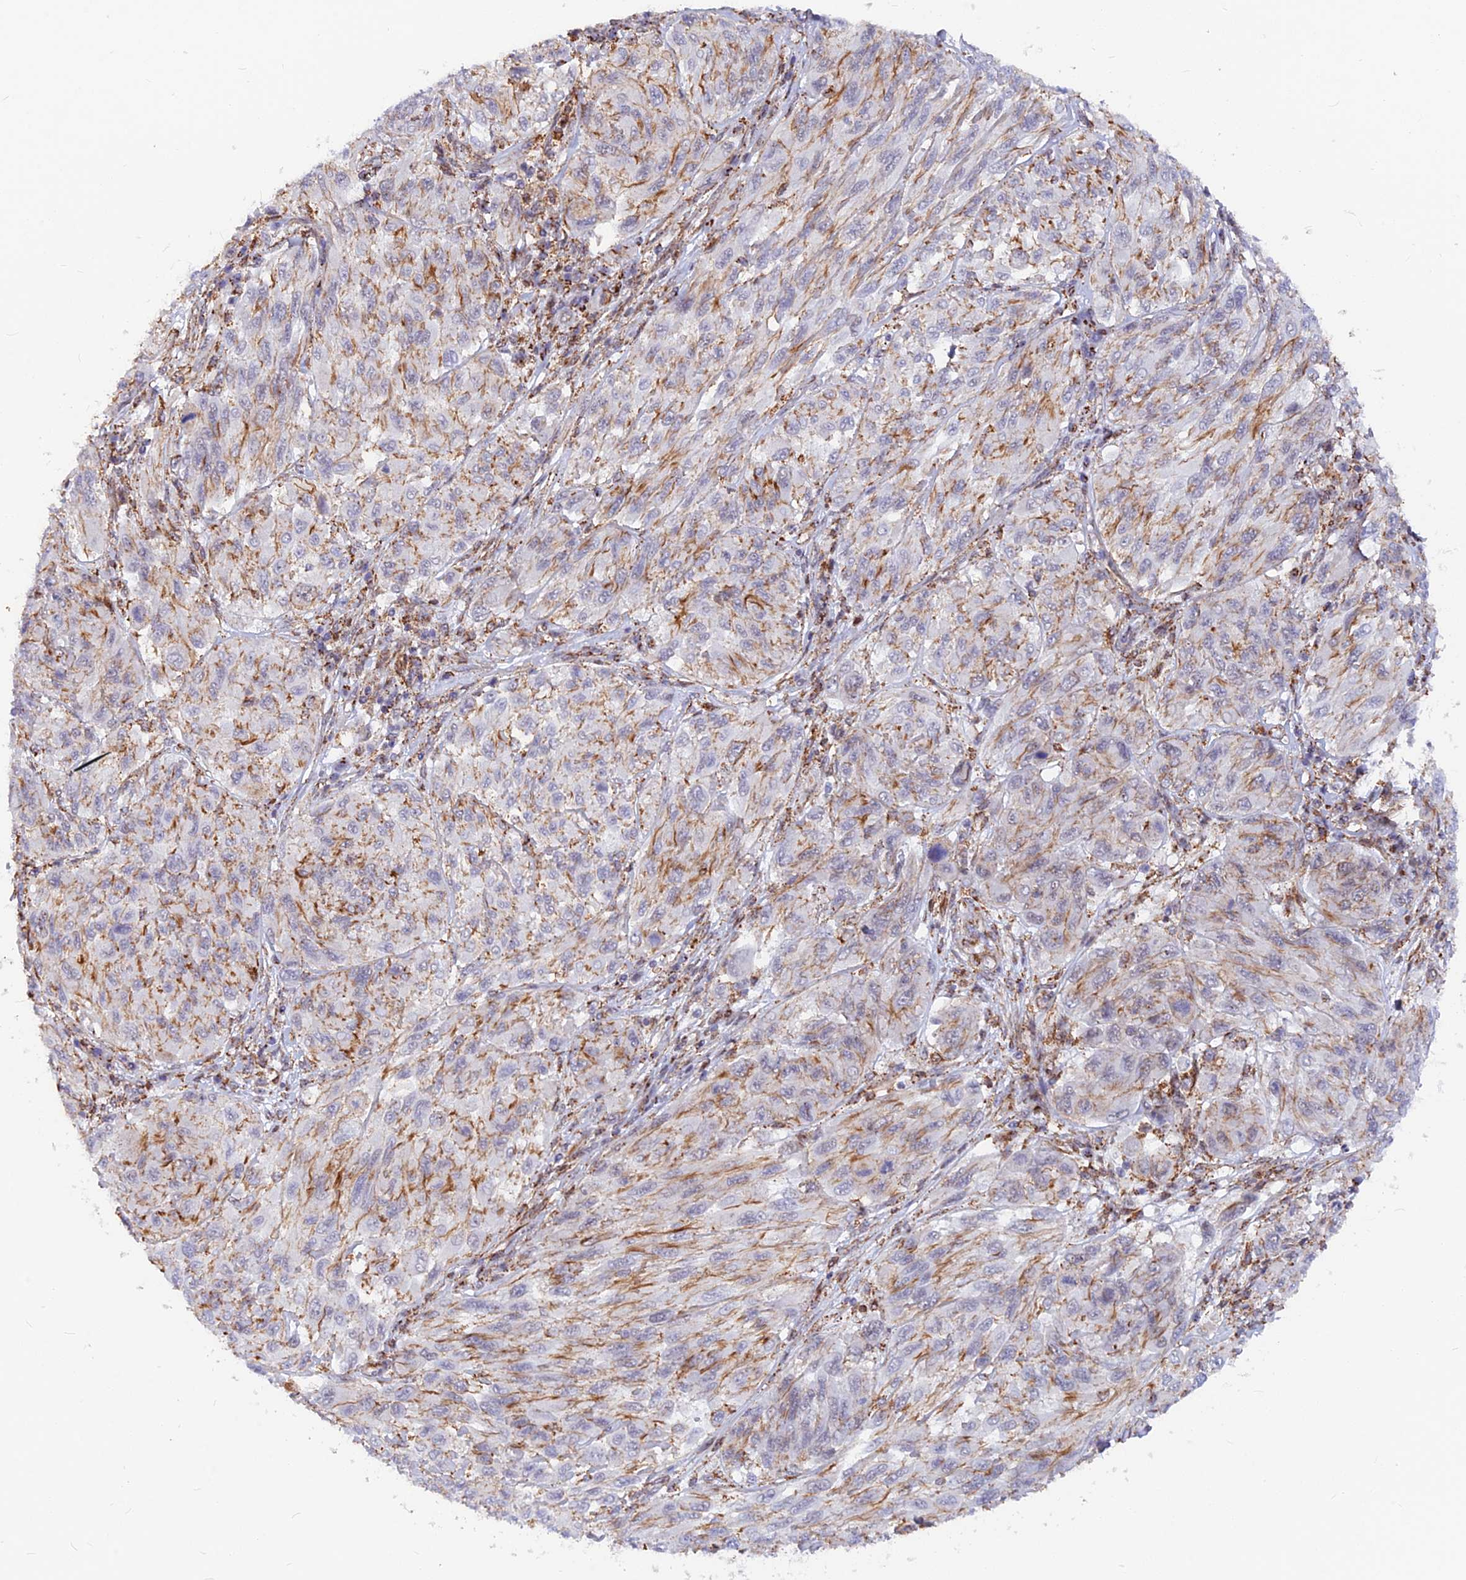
{"staining": {"intensity": "moderate", "quantity": "25%-75%", "location": "cytoplasmic/membranous"}, "tissue": "melanoma", "cell_type": "Tumor cells", "image_type": "cancer", "snomed": [{"axis": "morphology", "description": "Malignant melanoma, NOS"}, {"axis": "topography", "description": "Skin"}], "caption": "The histopathology image shows staining of melanoma, revealing moderate cytoplasmic/membranous protein positivity (brown color) within tumor cells.", "gene": "VSTM2L", "patient": {"sex": "female", "age": 91}}